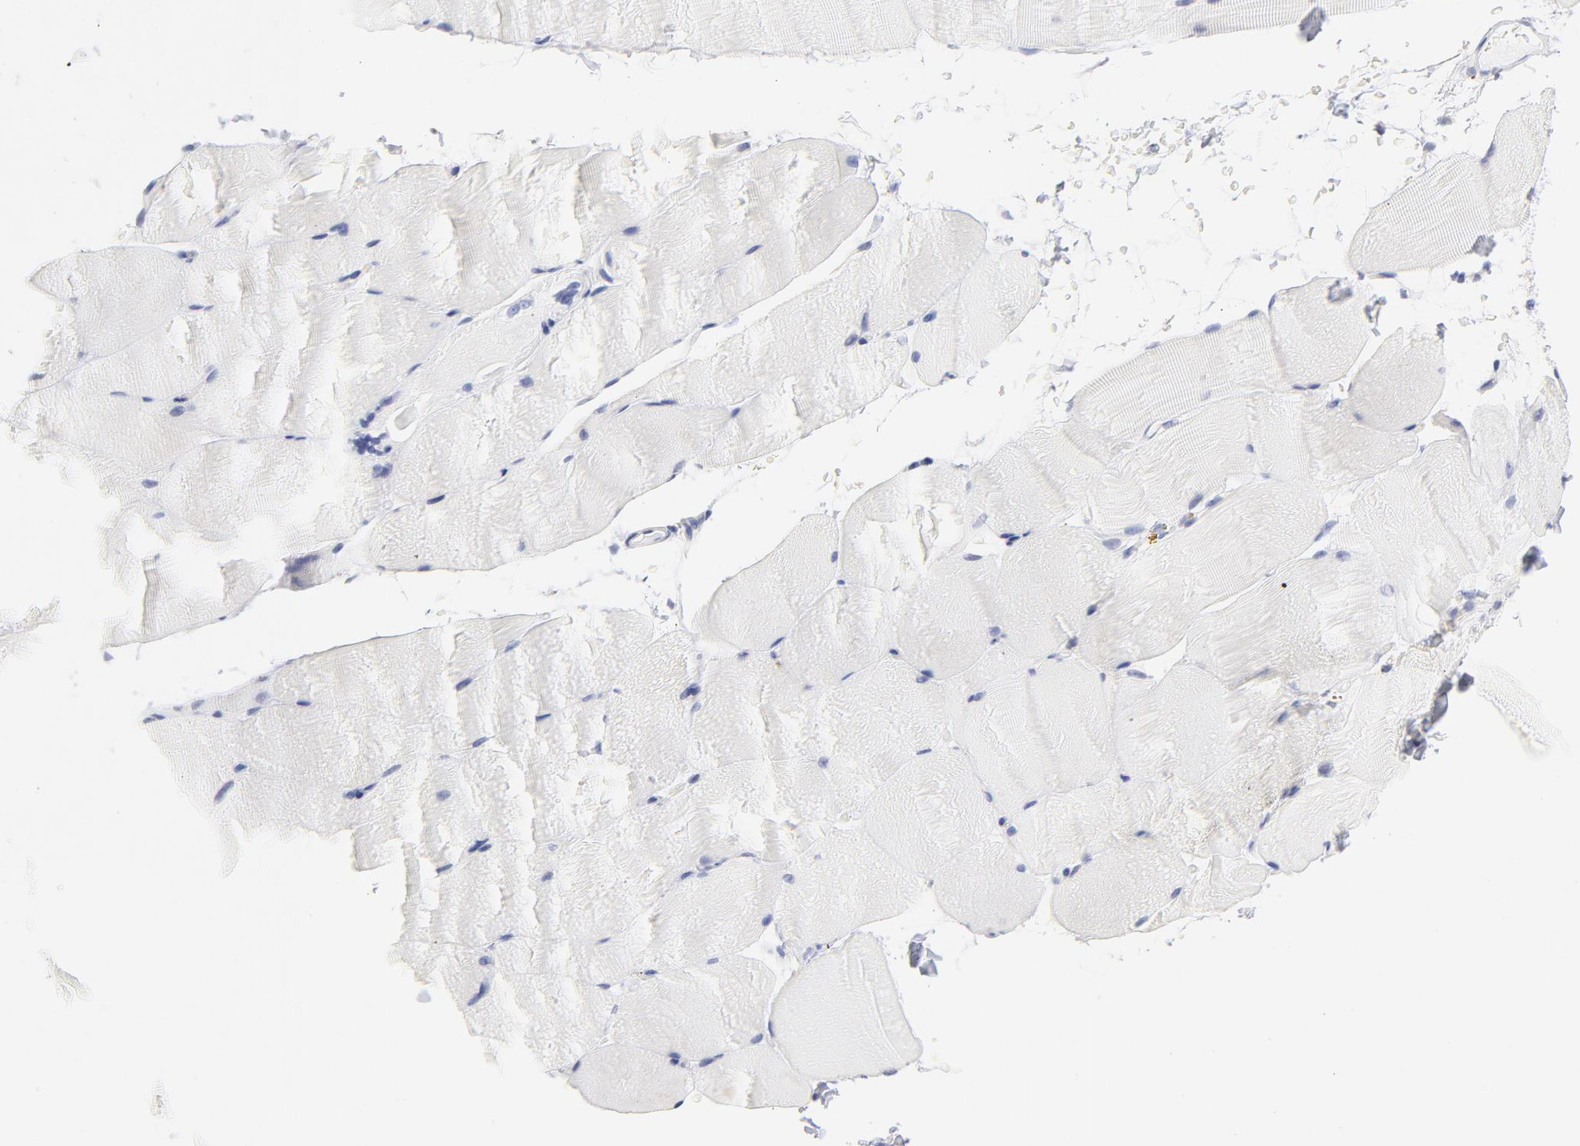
{"staining": {"intensity": "negative", "quantity": "none", "location": "none"}, "tissue": "skeletal muscle", "cell_type": "Myocytes", "image_type": "normal", "snomed": [{"axis": "morphology", "description": "Normal tissue, NOS"}, {"axis": "topography", "description": "Skeletal muscle"}, {"axis": "topography", "description": "Parathyroid gland"}], "caption": "Immunohistochemistry of unremarkable human skeletal muscle shows no staining in myocytes.", "gene": "TST", "patient": {"sex": "female", "age": 37}}